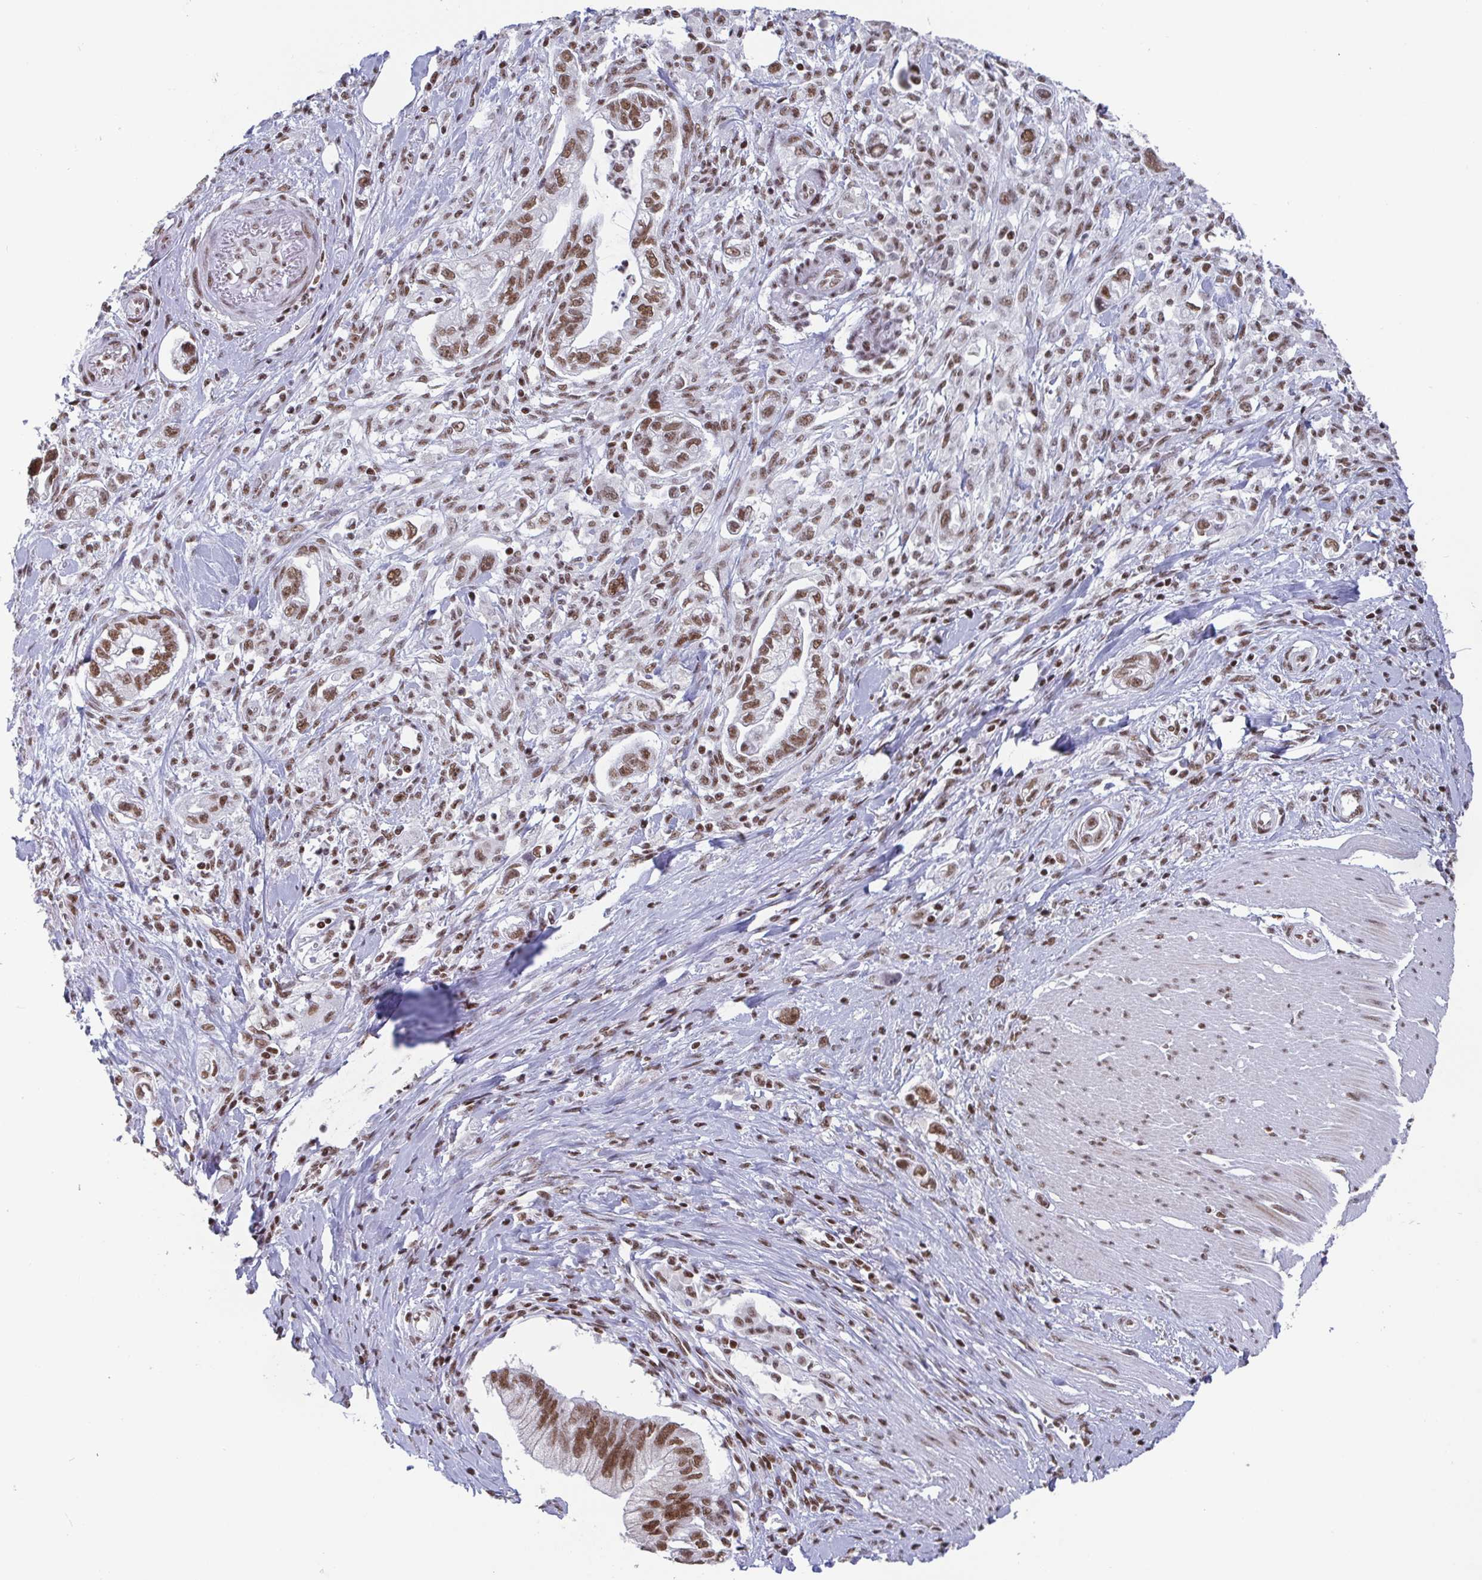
{"staining": {"intensity": "moderate", "quantity": ">75%", "location": "nuclear"}, "tissue": "pancreatic cancer", "cell_type": "Tumor cells", "image_type": "cancer", "snomed": [{"axis": "morphology", "description": "Adenocarcinoma, NOS"}, {"axis": "topography", "description": "Pancreas"}], "caption": "Immunohistochemical staining of pancreatic cancer (adenocarcinoma) exhibits medium levels of moderate nuclear positivity in about >75% of tumor cells. (DAB (3,3'-diaminobenzidine) IHC, brown staining for protein, blue staining for nuclei).", "gene": "CTCF", "patient": {"sex": "male", "age": 70}}